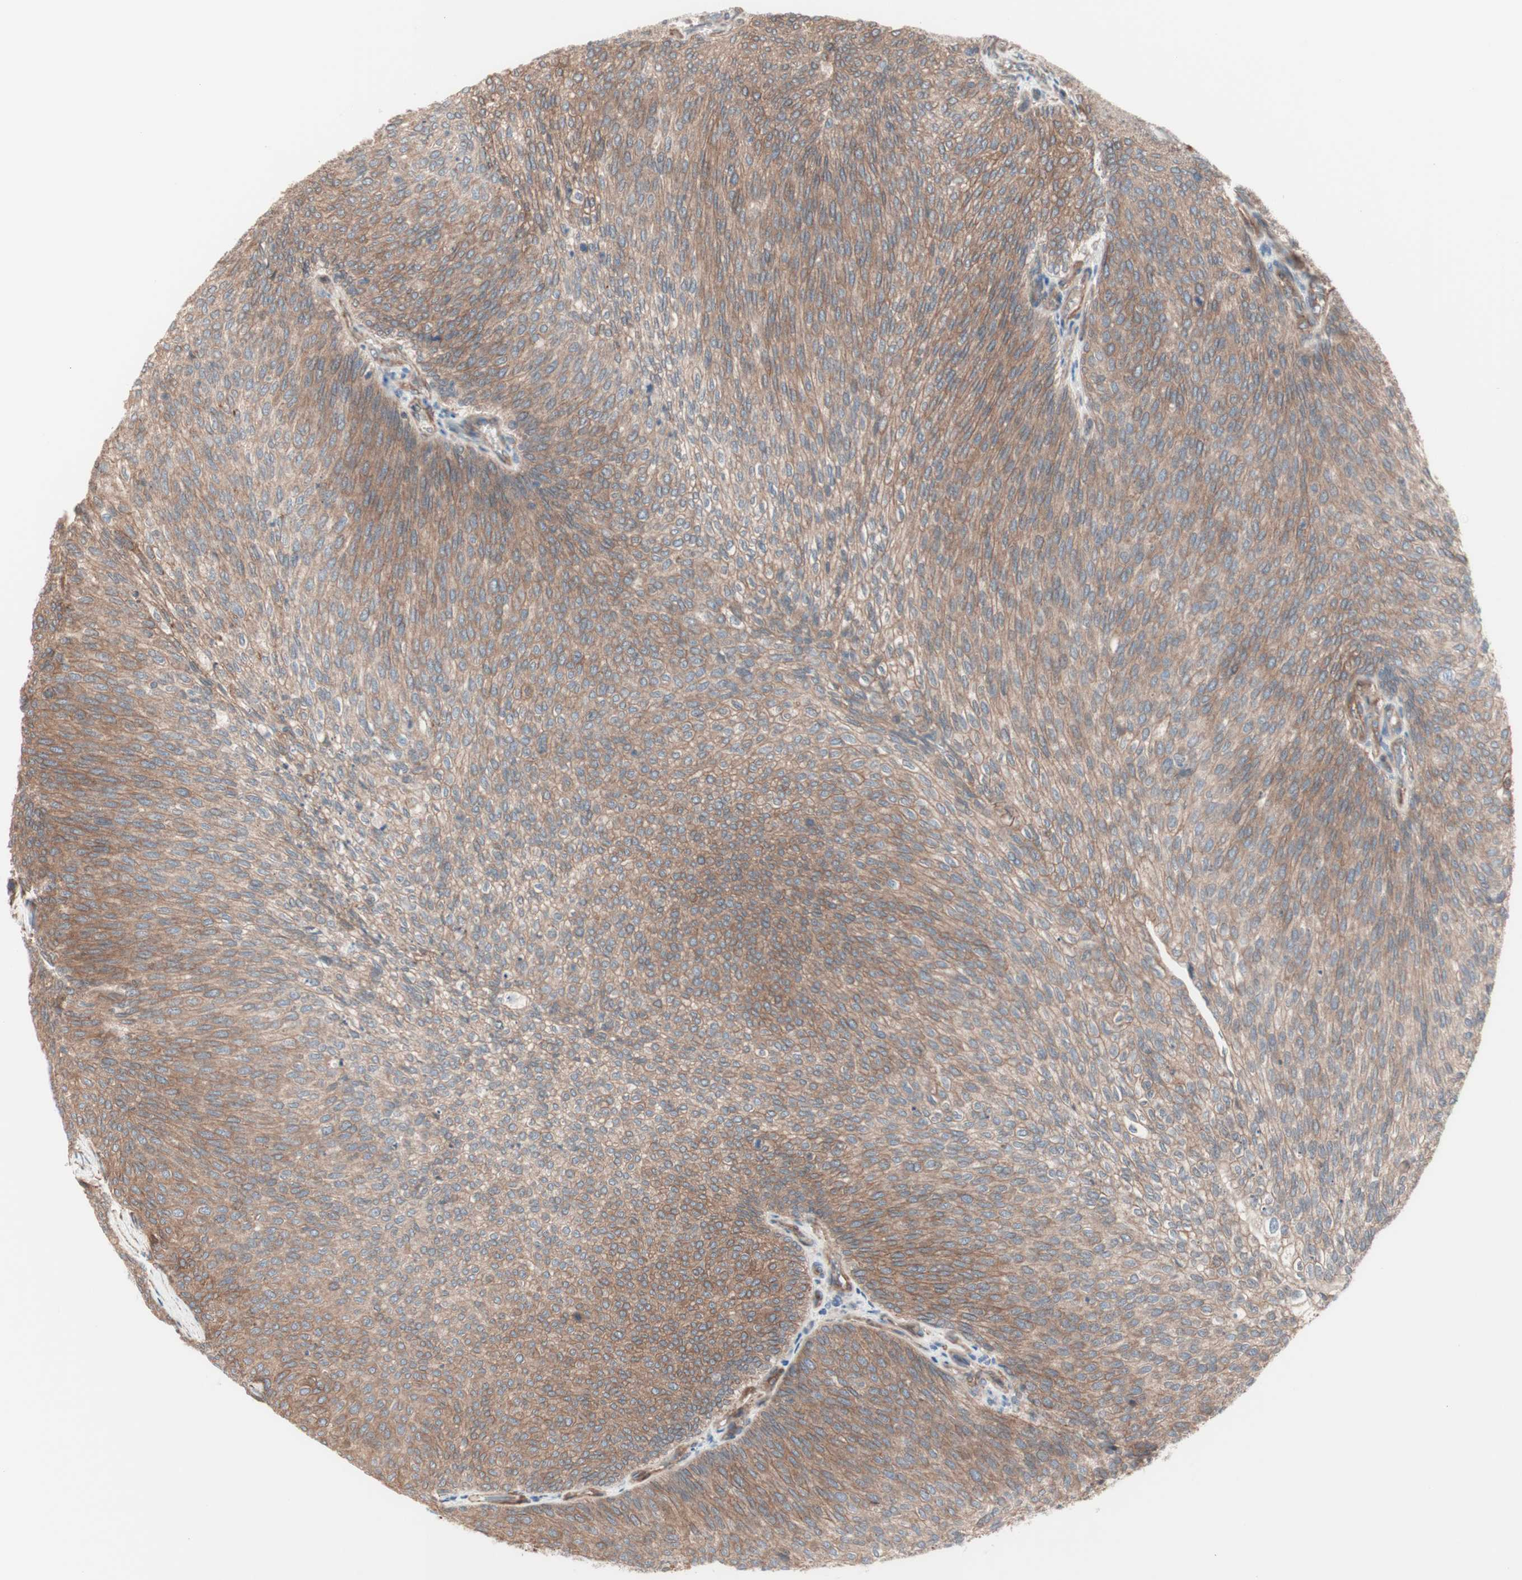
{"staining": {"intensity": "weak", "quantity": ">75%", "location": "cytoplasmic/membranous"}, "tissue": "urothelial cancer", "cell_type": "Tumor cells", "image_type": "cancer", "snomed": [{"axis": "morphology", "description": "Urothelial carcinoma, Low grade"}, {"axis": "topography", "description": "Urinary bladder"}], "caption": "This is an image of IHC staining of urothelial cancer, which shows weak staining in the cytoplasmic/membranous of tumor cells.", "gene": "ALG5", "patient": {"sex": "female", "age": 79}}